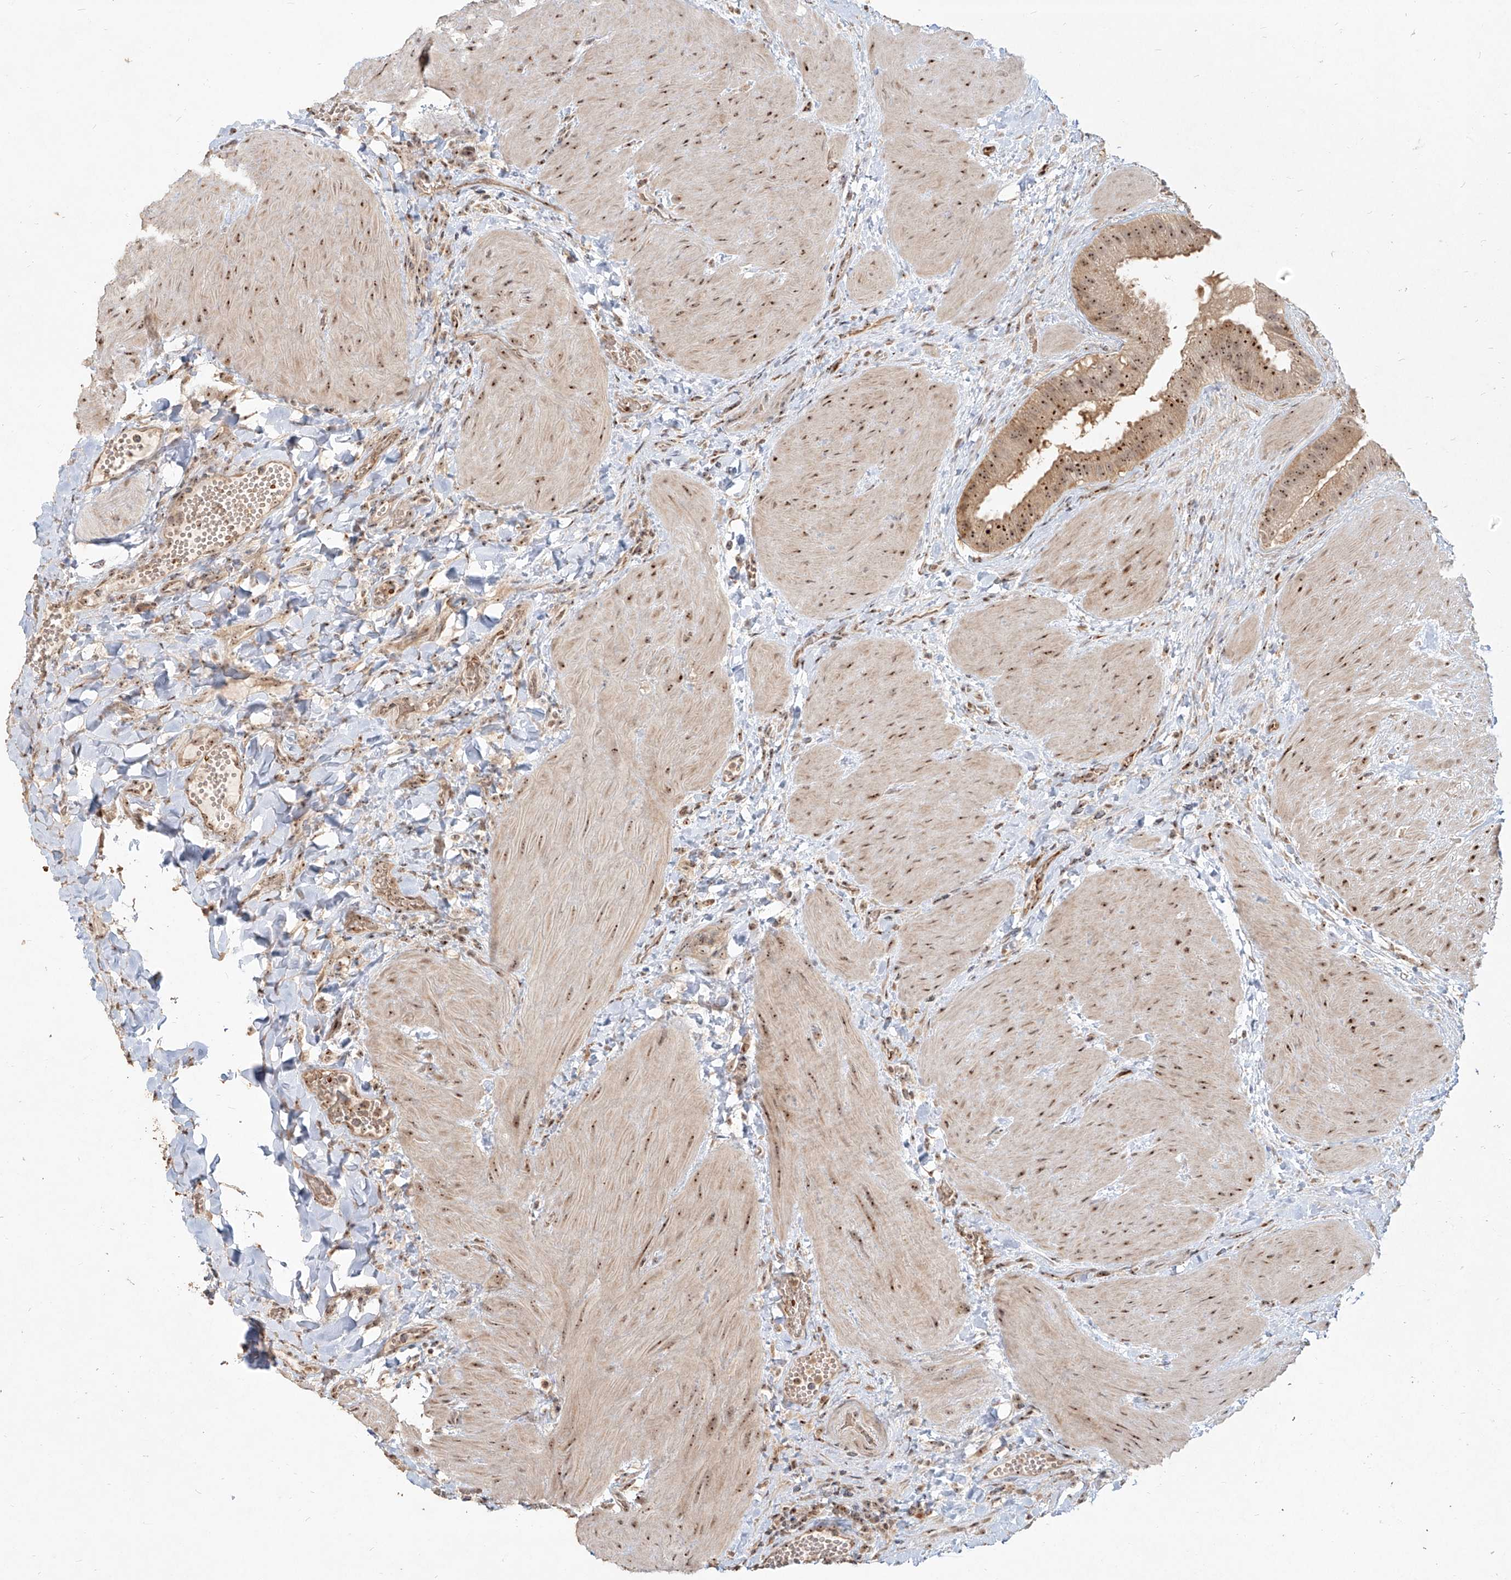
{"staining": {"intensity": "moderate", "quantity": ">75%", "location": "cytoplasmic/membranous,nuclear"}, "tissue": "gallbladder", "cell_type": "Glandular cells", "image_type": "normal", "snomed": [{"axis": "morphology", "description": "Normal tissue, NOS"}, {"axis": "topography", "description": "Gallbladder"}], "caption": "Moderate cytoplasmic/membranous,nuclear positivity is identified in about >75% of glandular cells in normal gallbladder. (DAB IHC with brightfield microscopy, high magnification).", "gene": "BYSL", "patient": {"sex": "male", "age": 55}}